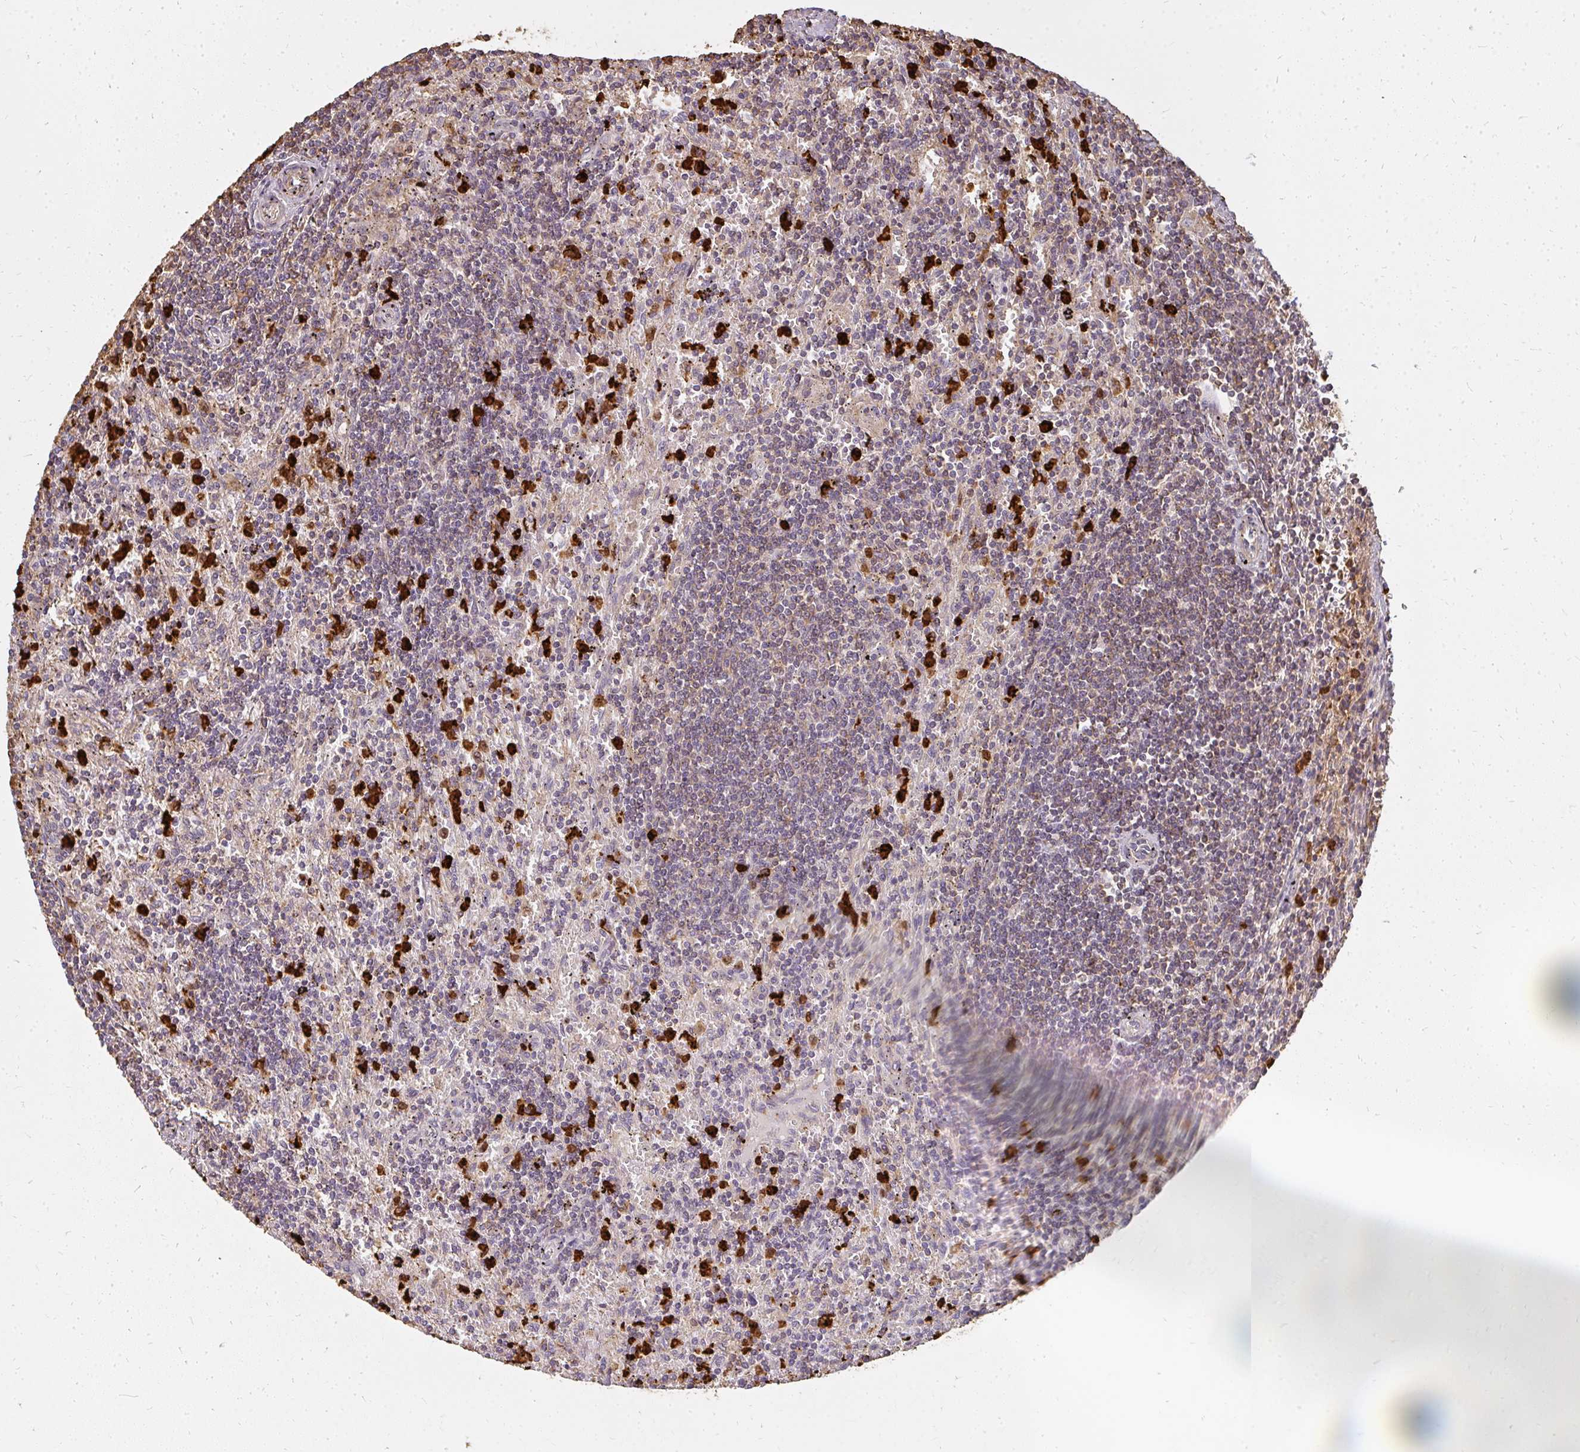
{"staining": {"intensity": "weak", "quantity": "<25%", "location": "cytoplasmic/membranous"}, "tissue": "lymphoma", "cell_type": "Tumor cells", "image_type": "cancer", "snomed": [{"axis": "morphology", "description": "Malignant lymphoma, non-Hodgkin's type, Low grade"}, {"axis": "topography", "description": "Spleen"}], "caption": "Immunohistochemical staining of lymphoma shows no significant expression in tumor cells. (Brightfield microscopy of DAB (3,3'-diaminobenzidine) immunohistochemistry (IHC) at high magnification).", "gene": "CNTRL", "patient": {"sex": "male", "age": 76}}